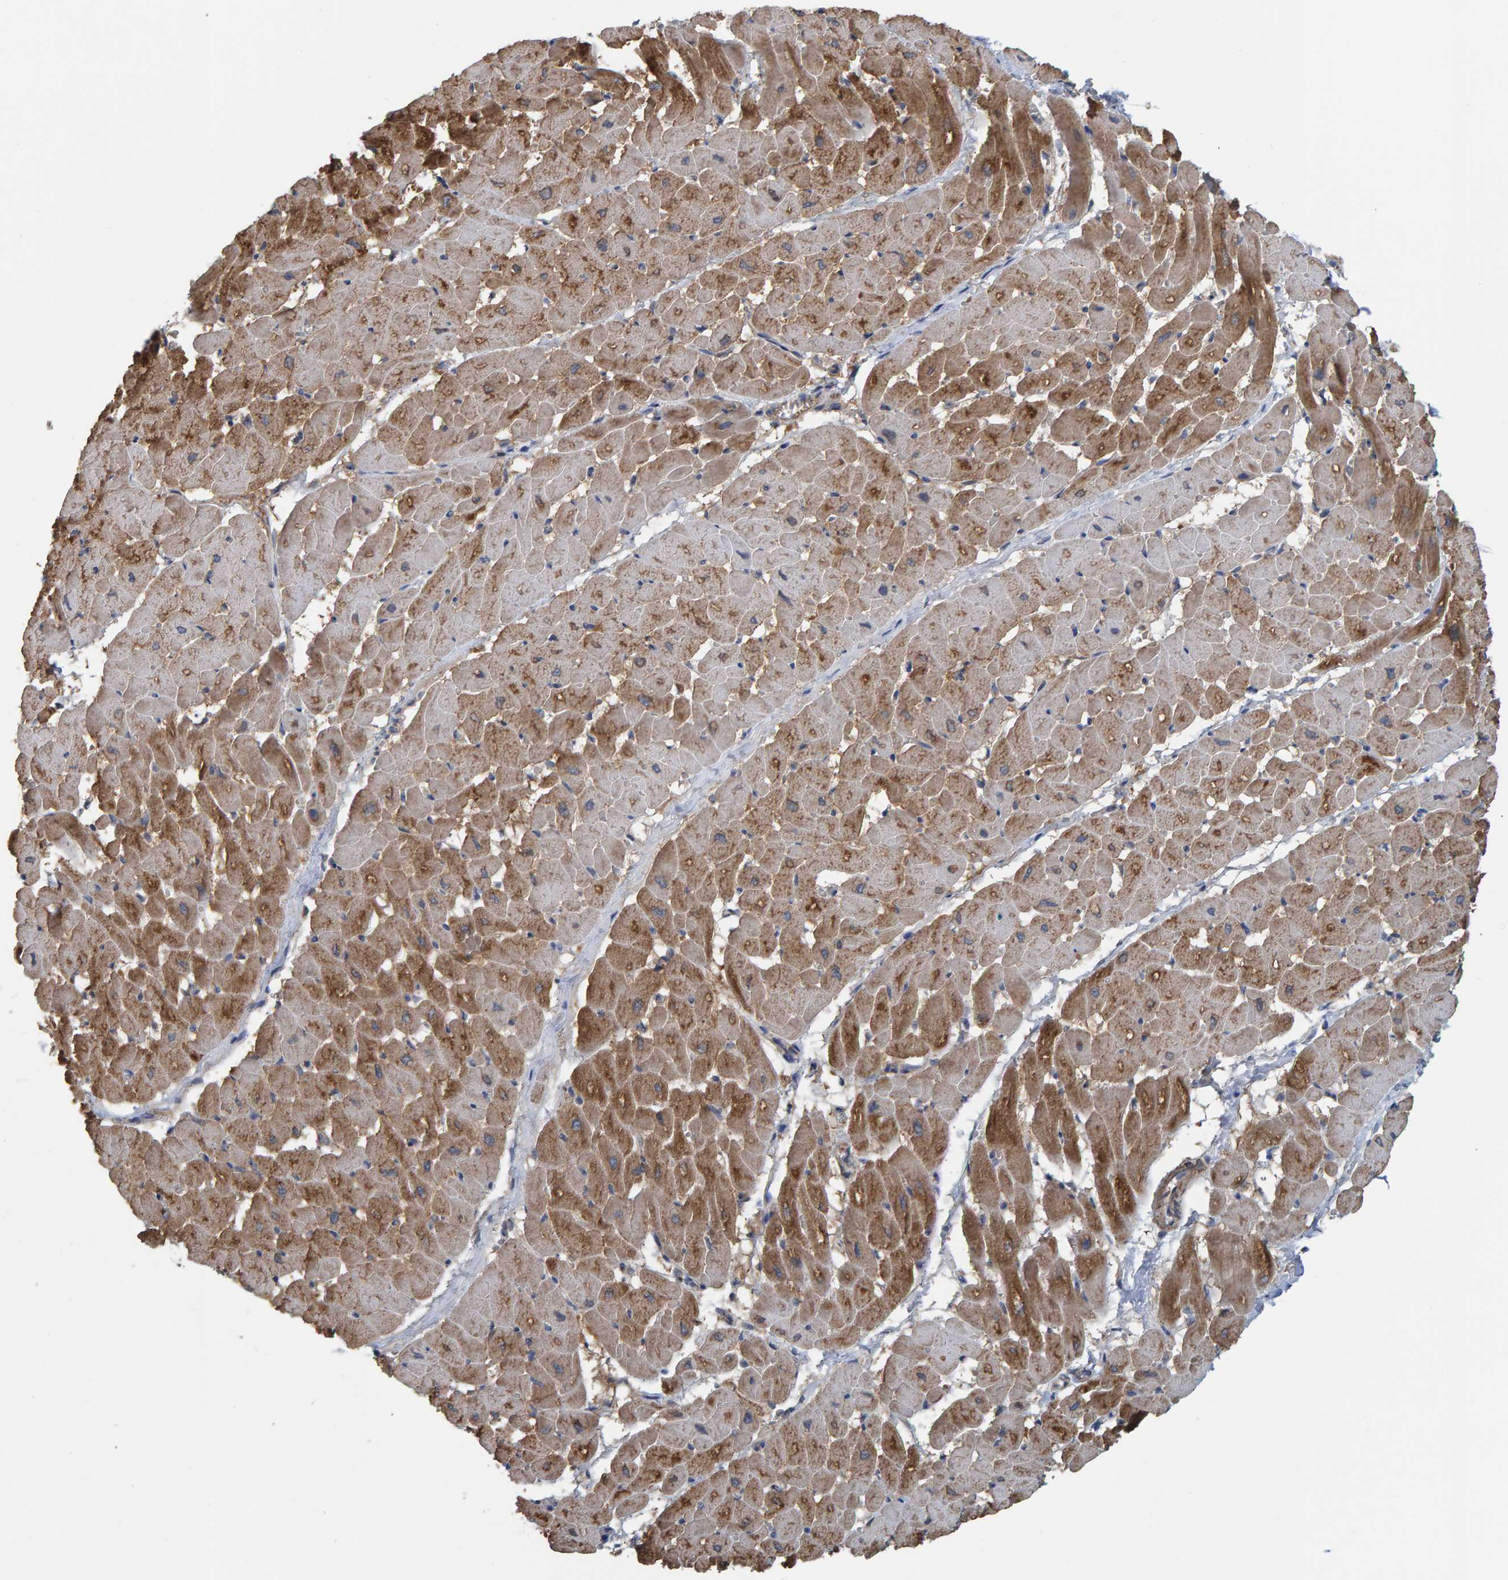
{"staining": {"intensity": "moderate", "quantity": ">75%", "location": "cytoplasmic/membranous"}, "tissue": "heart muscle", "cell_type": "Cardiomyocytes", "image_type": "normal", "snomed": [{"axis": "morphology", "description": "Normal tissue, NOS"}, {"axis": "topography", "description": "Heart"}], "caption": "Unremarkable heart muscle shows moderate cytoplasmic/membranous positivity in approximately >75% of cardiomyocytes, visualized by immunohistochemistry.", "gene": "LRSAM1", "patient": {"sex": "male", "age": 45}}